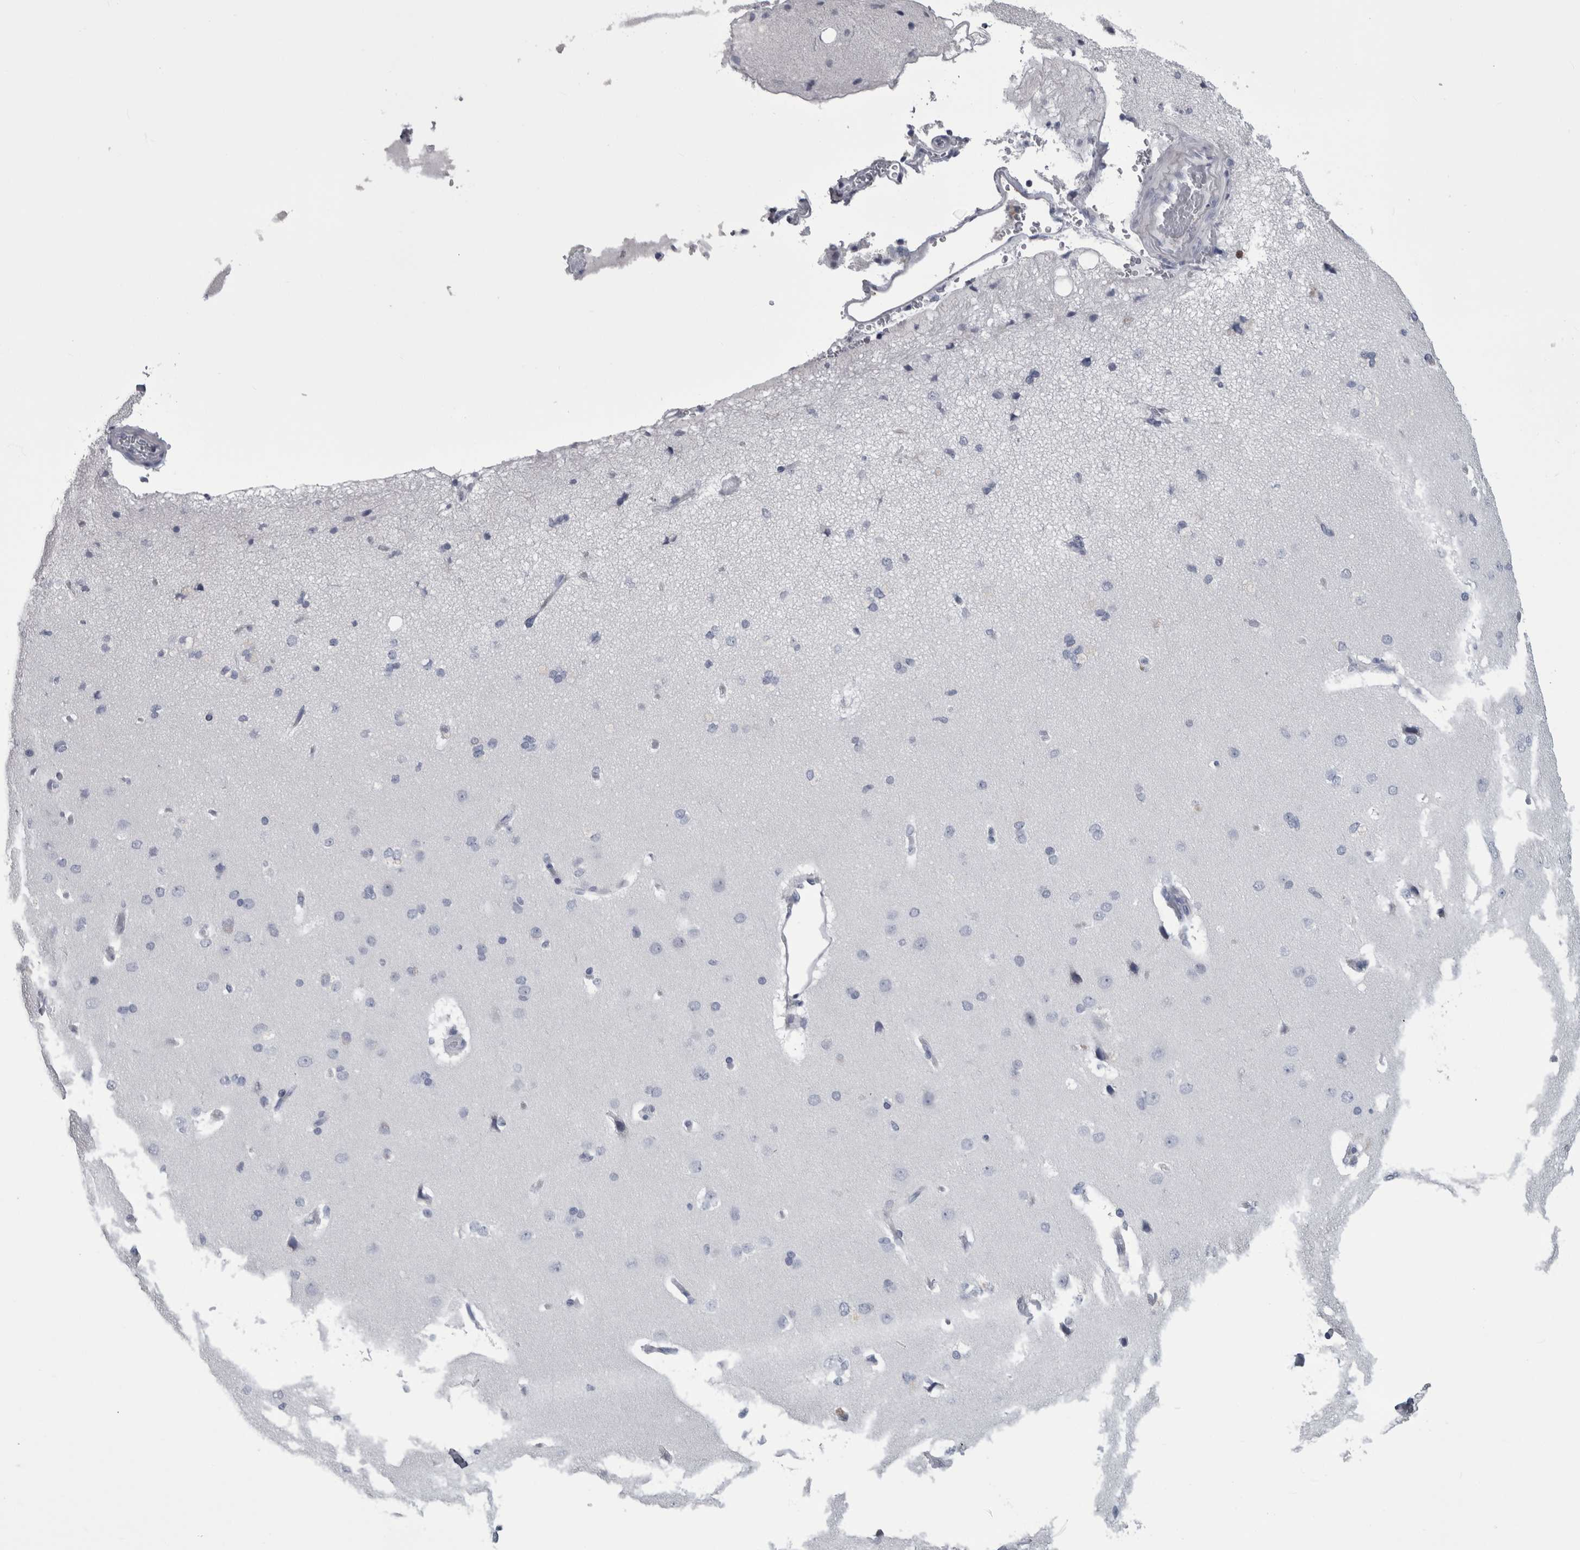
{"staining": {"intensity": "negative", "quantity": "none", "location": "none"}, "tissue": "cerebral cortex", "cell_type": "Endothelial cells", "image_type": "normal", "snomed": [{"axis": "morphology", "description": "Normal tissue, NOS"}, {"axis": "topography", "description": "Cerebral cortex"}], "caption": "This image is of normal cerebral cortex stained with immunohistochemistry (IHC) to label a protein in brown with the nuclei are counter-stained blue. There is no staining in endothelial cells. (DAB IHC visualized using brightfield microscopy, high magnification).", "gene": "ALDH8A1", "patient": {"sex": "male", "age": 62}}